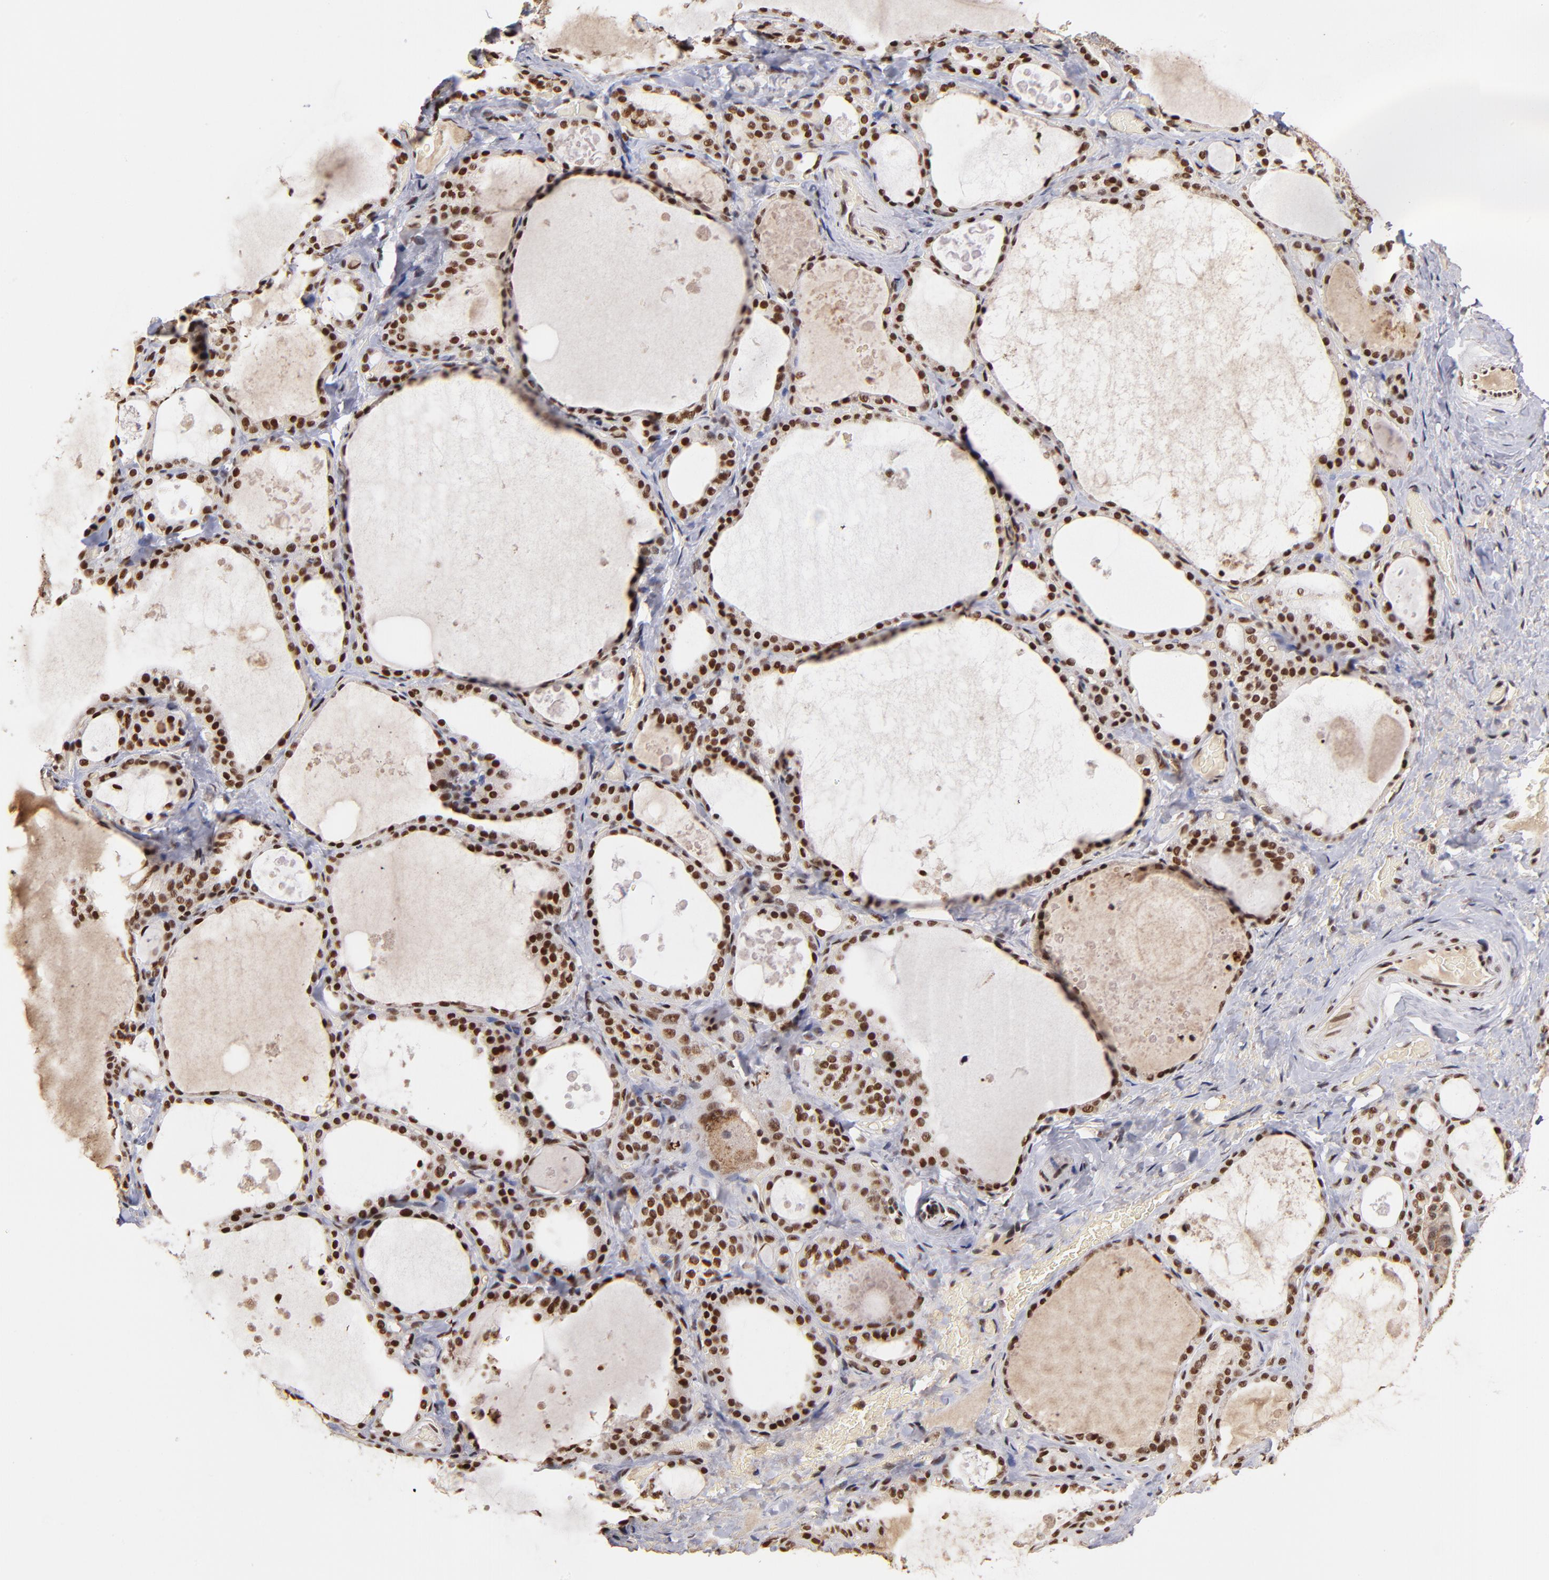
{"staining": {"intensity": "strong", "quantity": ">75%", "location": "nuclear"}, "tissue": "thyroid gland", "cell_type": "Glandular cells", "image_type": "normal", "snomed": [{"axis": "morphology", "description": "Normal tissue, NOS"}, {"axis": "topography", "description": "Thyroid gland"}], "caption": "The micrograph displays immunohistochemical staining of normal thyroid gland. There is strong nuclear positivity is appreciated in about >75% of glandular cells. (IHC, brightfield microscopy, high magnification).", "gene": "ZNF146", "patient": {"sex": "male", "age": 61}}